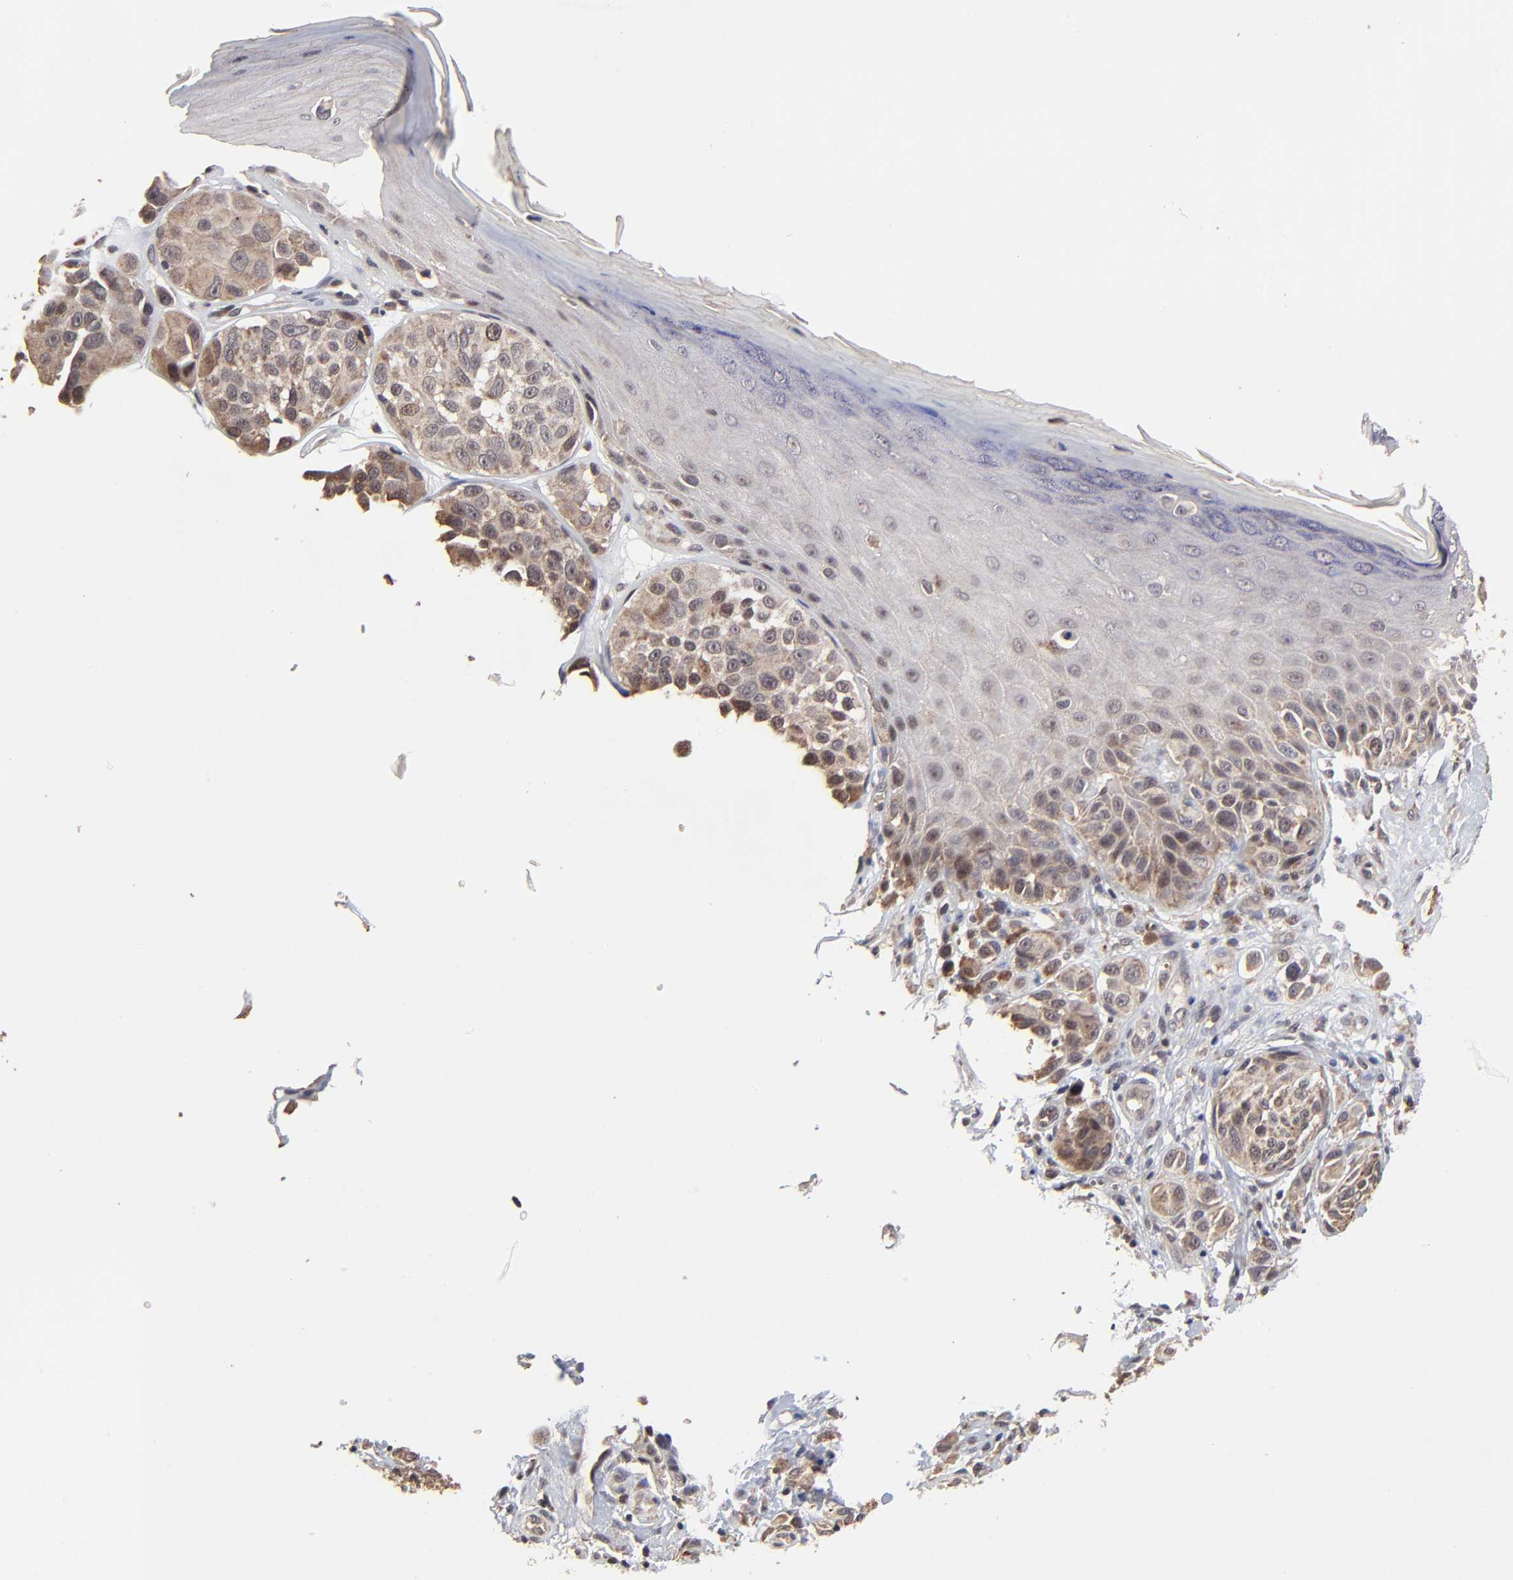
{"staining": {"intensity": "weak", "quantity": "25%-75%", "location": "cytoplasmic/membranous"}, "tissue": "melanoma", "cell_type": "Tumor cells", "image_type": "cancer", "snomed": [{"axis": "morphology", "description": "Malignant melanoma, NOS"}, {"axis": "topography", "description": "Skin"}], "caption": "Immunohistochemistry of malignant melanoma shows low levels of weak cytoplasmic/membranous staining in about 25%-75% of tumor cells.", "gene": "FRMD8", "patient": {"sex": "male", "age": 57}}